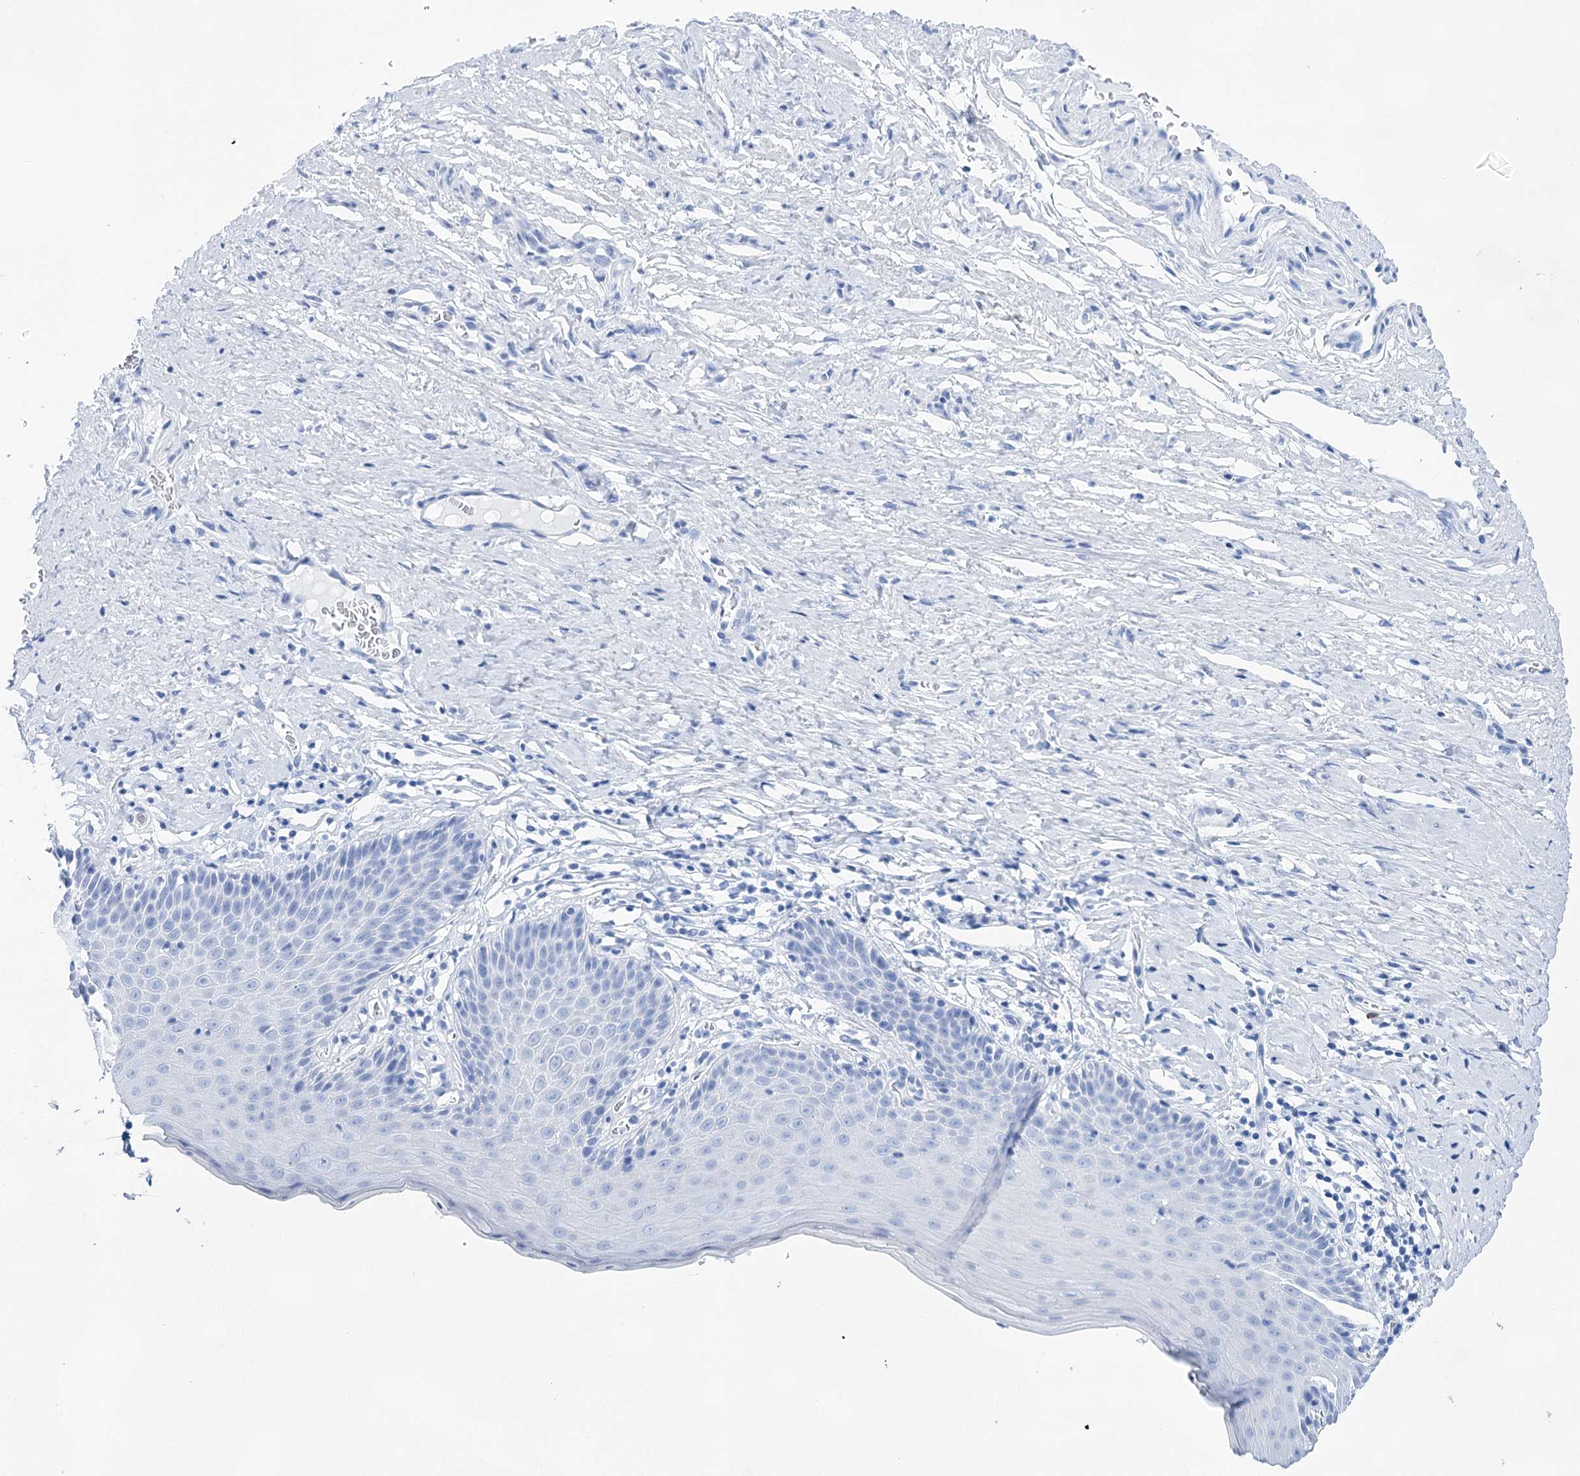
{"staining": {"intensity": "negative", "quantity": "none", "location": "none"}, "tissue": "cervix", "cell_type": "Glandular cells", "image_type": "normal", "snomed": [{"axis": "morphology", "description": "Normal tissue, NOS"}, {"axis": "topography", "description": "Cervix"}], "caption": "DAB immunohistochemical staining of benign human cervix displays no significant expression in glandular cells. Brightfield microscopy of IHC stained with DAB (3,3'-diaminobenzidine) (brown) and hematoxylin (blue), captured at high magnification.", "gene": "LALBA", "patient": {"sex": "female", "age": 42}}